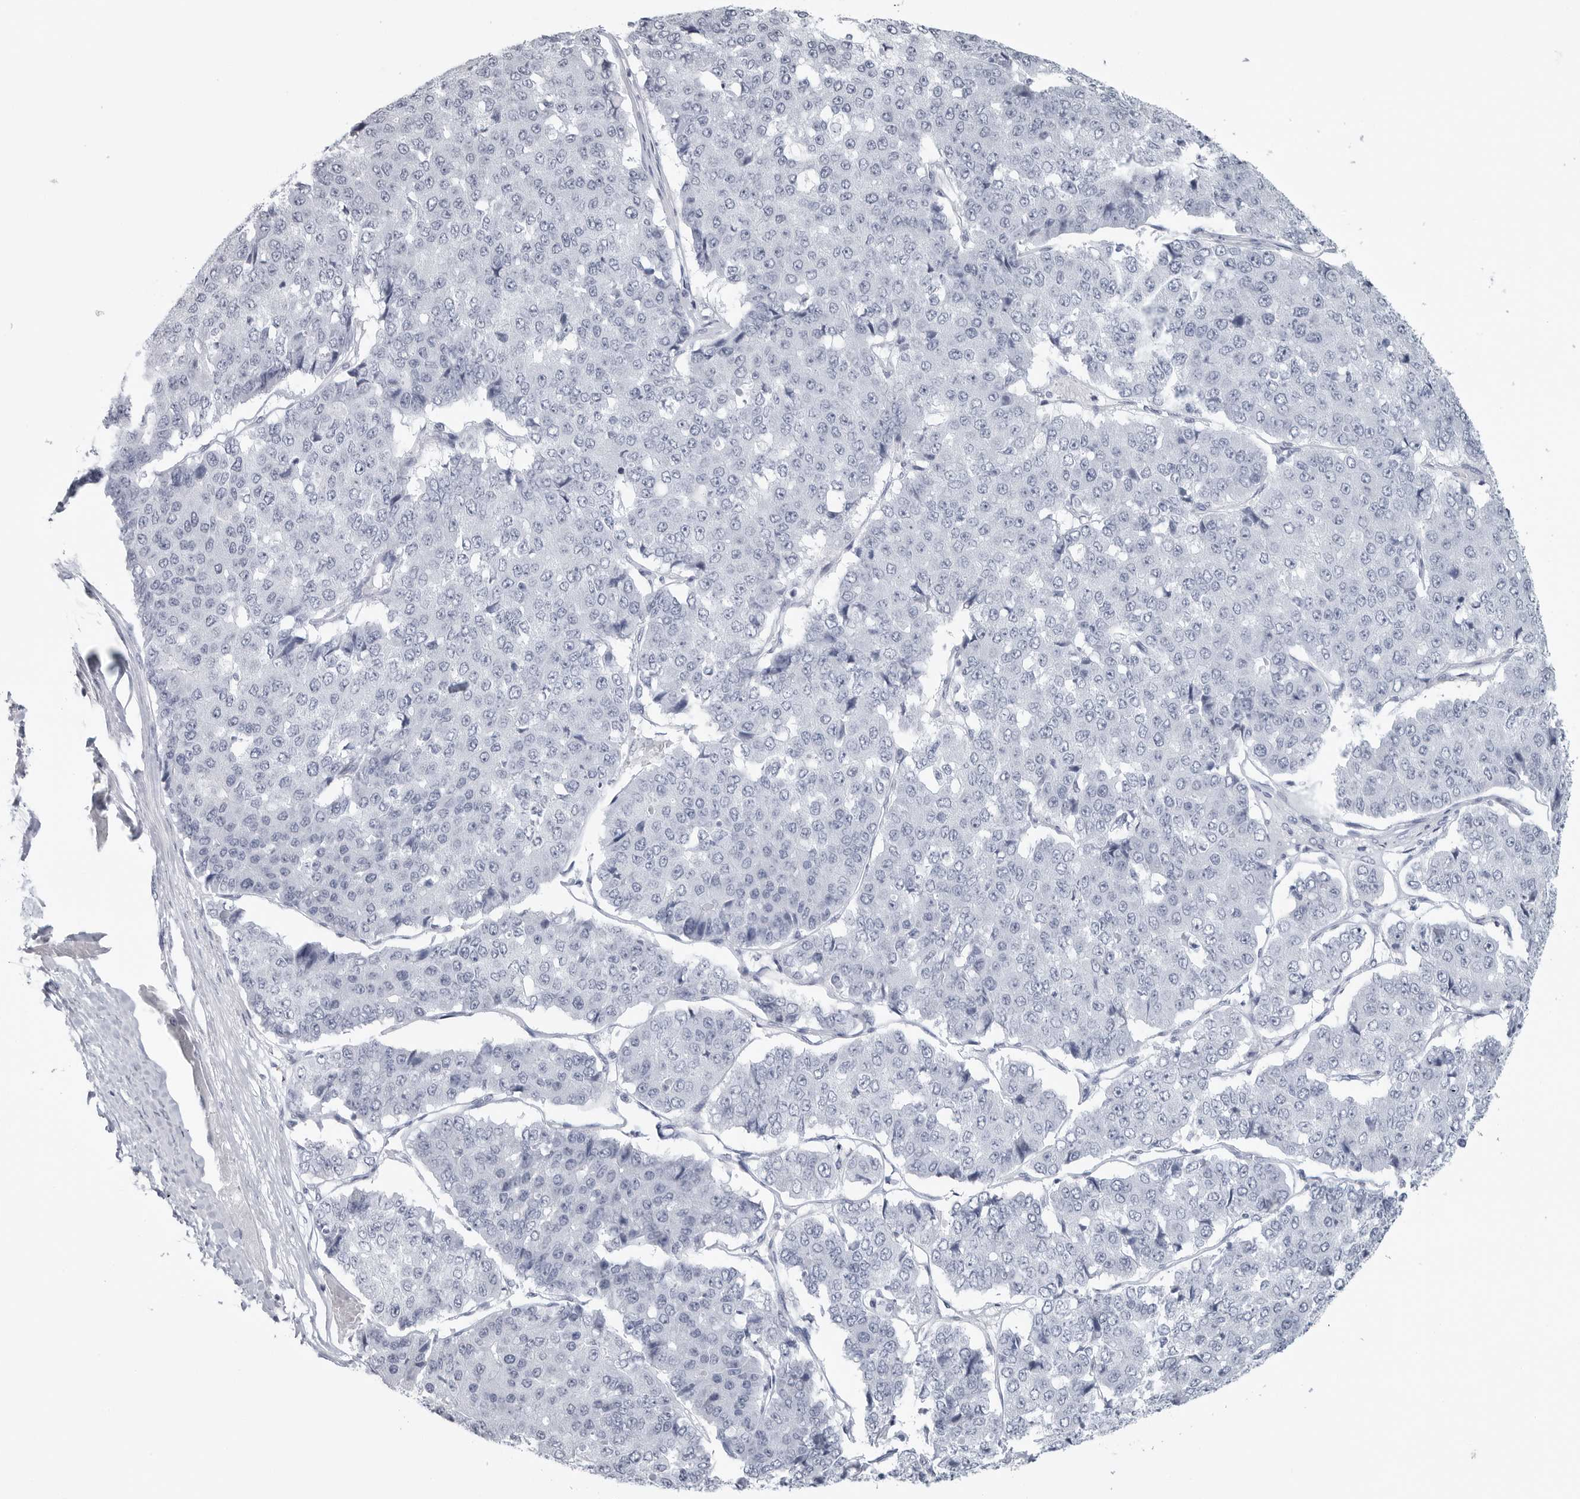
{"staining": {"intensity": "negative", "quantity": "none", "location": "none"}, "tissue": "pancreatic cancer", "cell_type": "Tumor cells", "image_type": "cancer", "snomed": [{"axis": "morphology", "description": "Adenocarcinoma, NOS"}, {"axis": "topography", "description": "Pancreas"}], "caption": "An image of human pancreatic cancer is negative for staining in tumor cells.", "gene": "CSH1", "patient": {"sex": "male", "age": 50}}